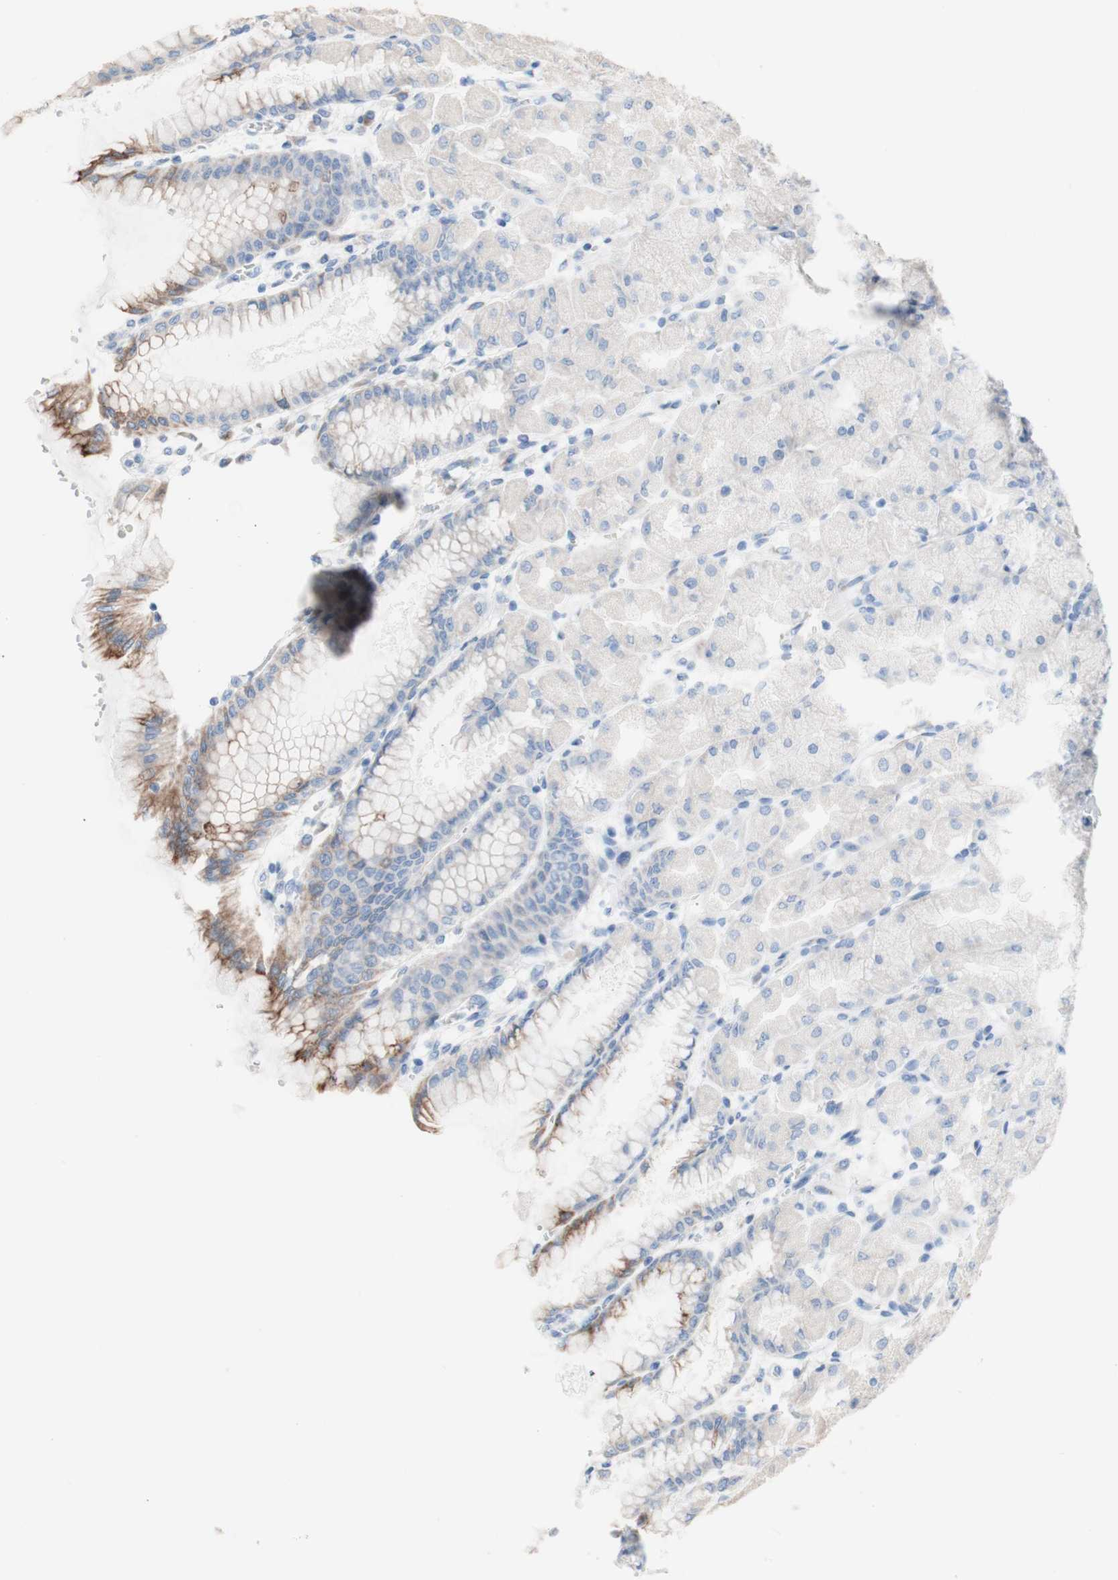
{"staining": {"intensity": "moderate", "quantity": "<25%", "location": "cytoplasmic/membranous"}, "tissue": "stomach", "cell_type": "Glandular cells", "image_type": "normal", "snomed": [{"axis": "morphology", "description": "Normal tissue, NOS"}, {"axis": "topography", "description": "Stomach, upper"}], "caption": "The immunohistochemical stain shows moderate cytoplasmic/membranous positivity in glandular cells of unremarkable stomach.", "gene": "AGPAT5", "patient": {"sex": "female", "age": 56}}